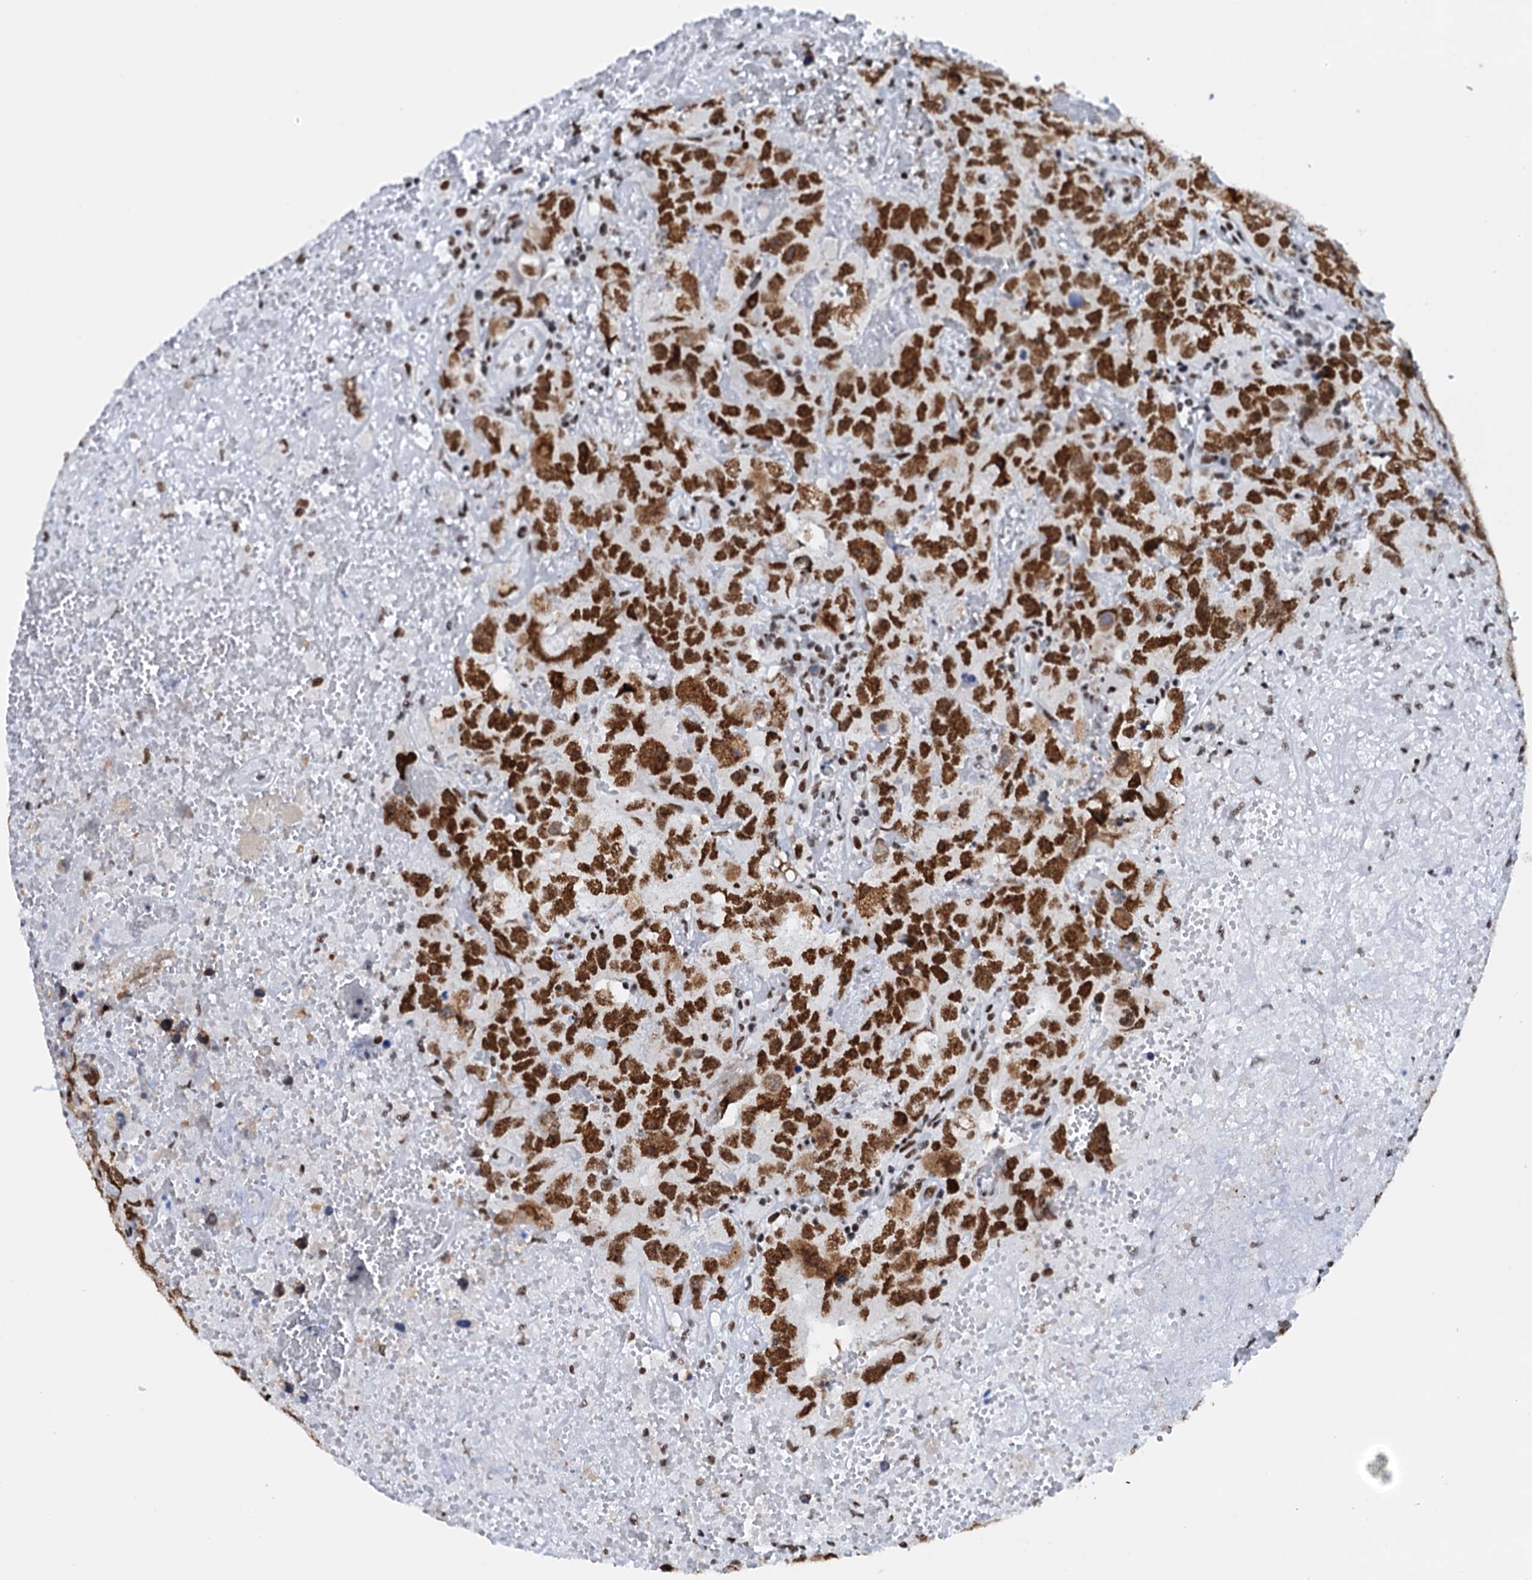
{"staining": {"intensity": "strong", "quantity": ">75%", "location": "nuclear"}, "tissue": "testis cancer", "cell_type": "Tumor cells", "image_type": "cancer", "snomed": [{"axis": "morphology", "description": "Carcinoma, Embryonal, NOS"}, {"axis": "topography", "description": "Testis"}], "caption": "IHC histopathology image of neoplastic tissue: embryonal carcinoma (testis) stained using immunohistochemistry demonstrates high levels of strong protein expression localized specifically in the nuclear of tumor cells, appearing as a nuclear brown color.", "gene": "SLTM", "patient": {"sex": "male", "age": 45}}